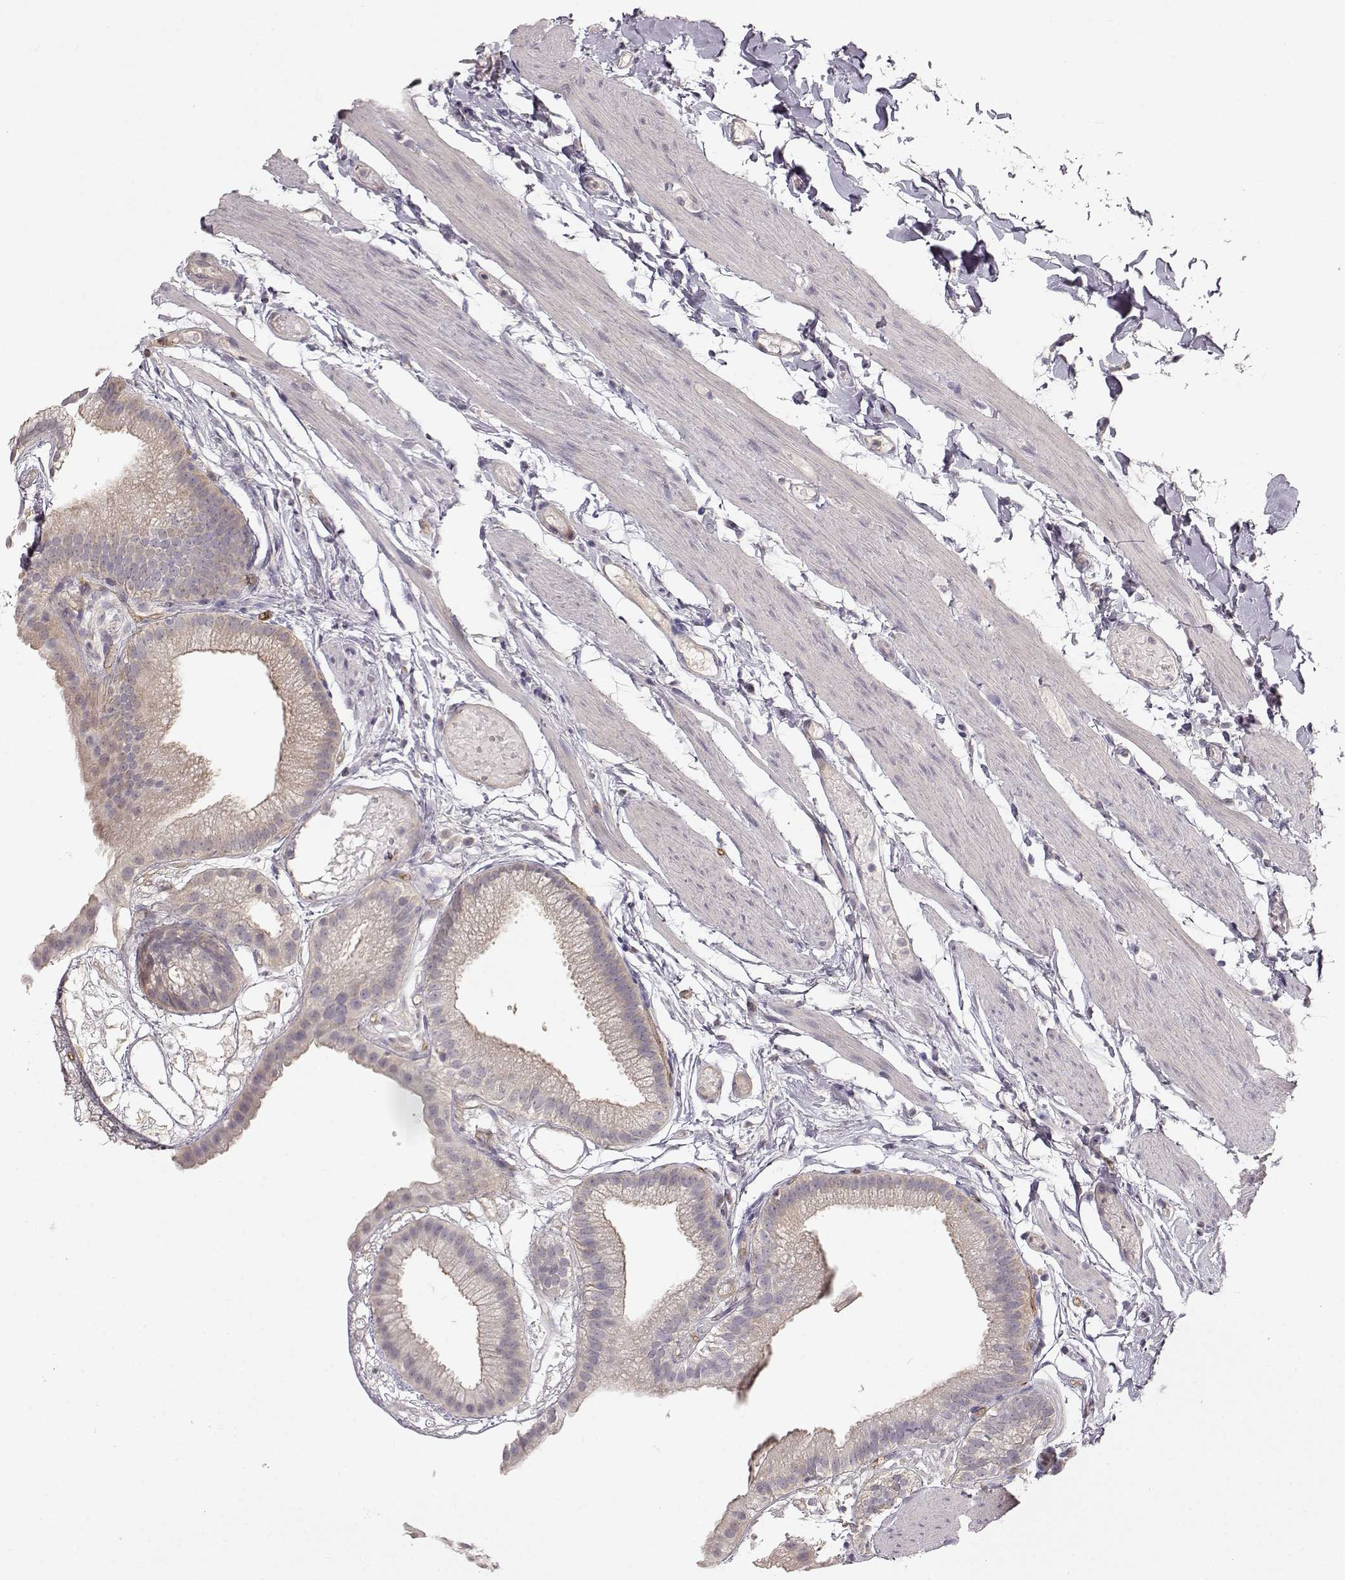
{"staining": {"intensity": "weak", "quantity": ">75%", "location": "cytoplasmic/membranous"}, "tissue": "gallbladder", "cell_type": "Glandular cells", "image_type": "normal", "snomed": [{"axis": "morphology", "description": "Normal tissue, NOS"}, {"axis": "topography", "description": "Gallbladder"}], "caption": "Immunohistochemistry (IHC) of unremarkable gallbladder shows low levels of weak cytoplasmic/membranous positivity in about >75% of glandular cells.", "gene": "ARHGAP8", "patient": {"sex": "female", "age": 45}}